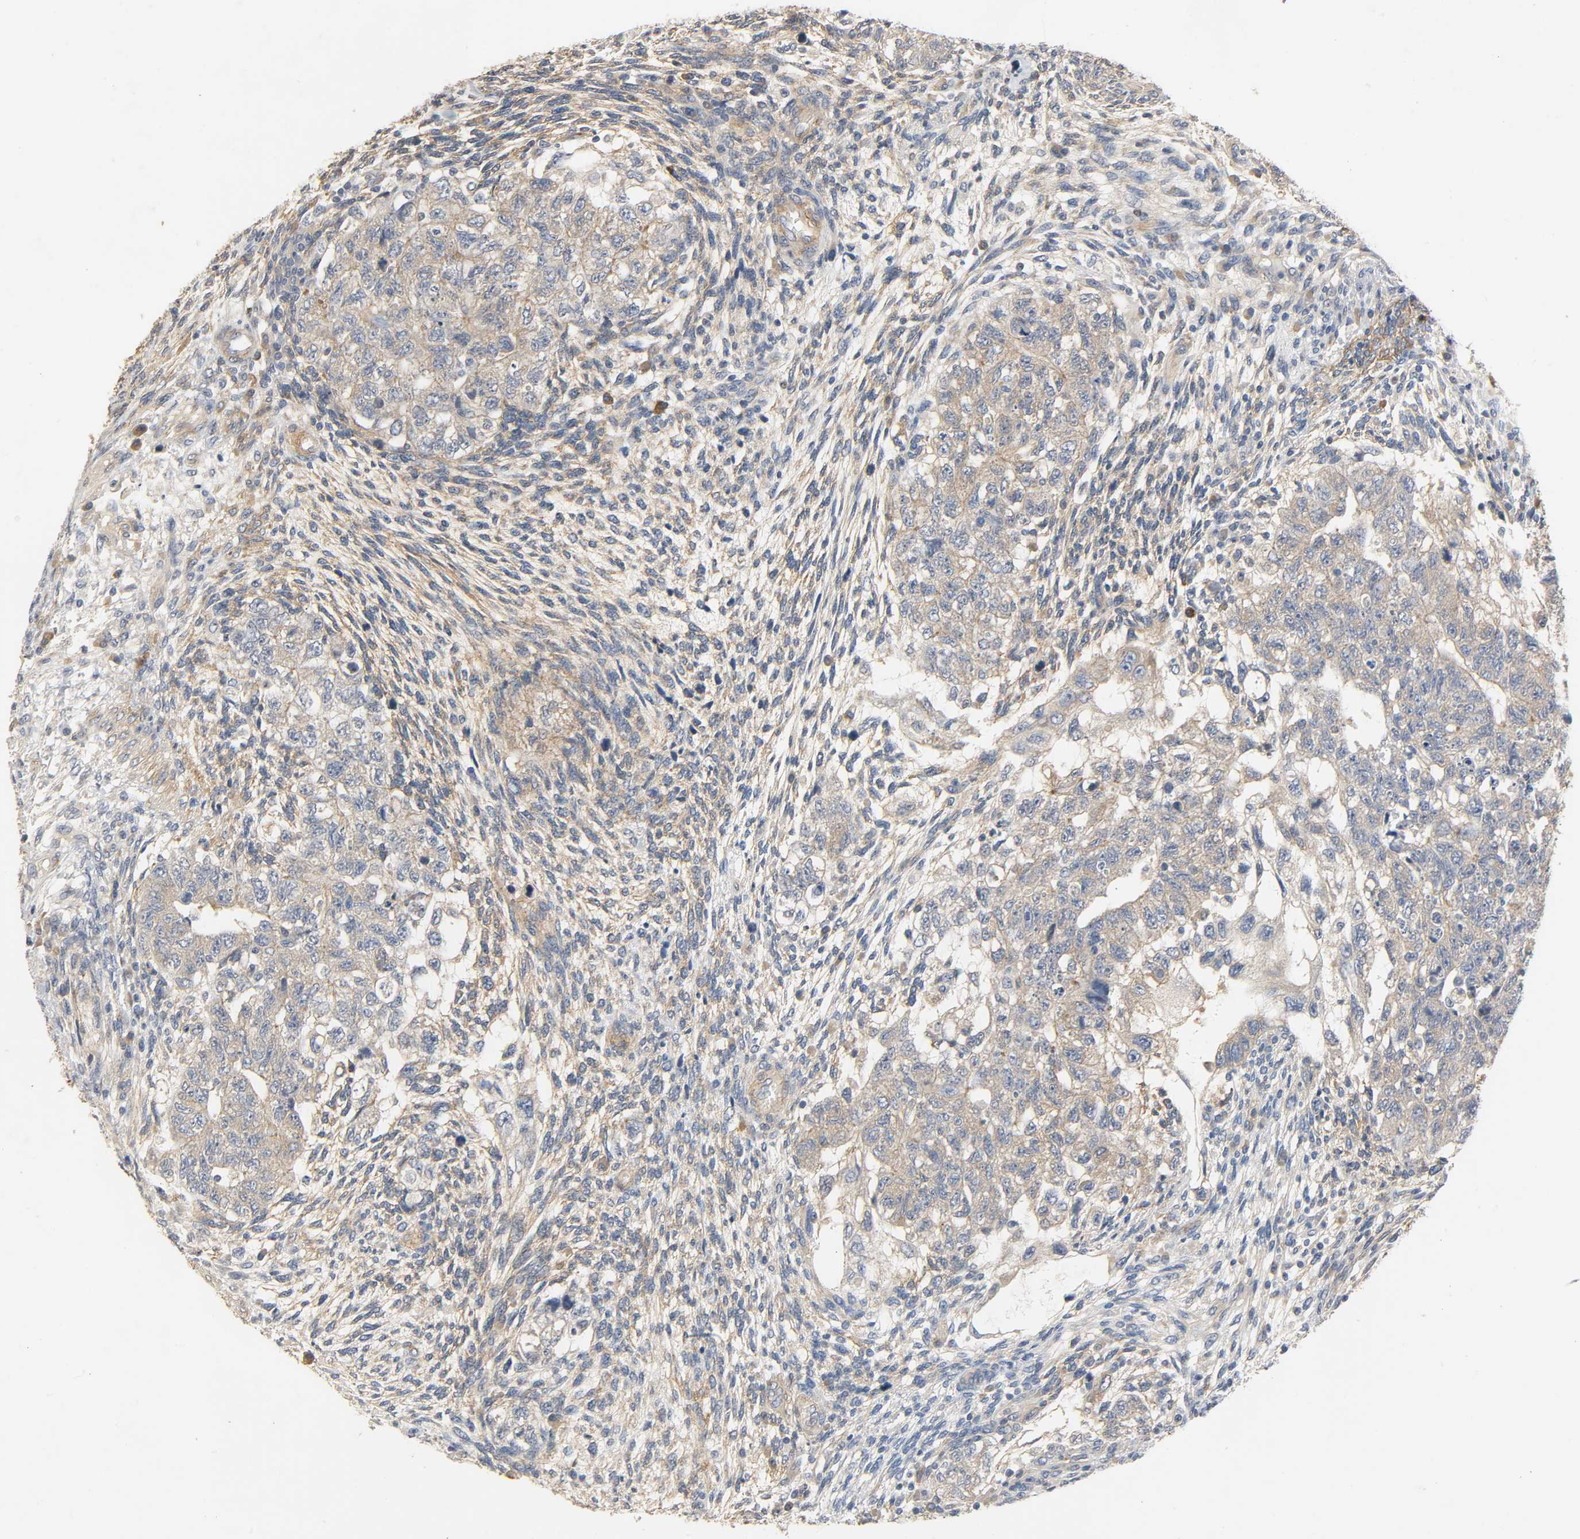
{"staining": {"intensity": "moderate", "quantity": ">75%", "location": "cytoplasmic/membranous"}, "tissue": "testis cancer", "cell_type": "Tumor cells", "image_type": "cancer", "snomed": [{"axis": "morphology", "description": "Normal tissue, NOS"}, {"axis": "morphology", "description": "Carcinoma, Embryonal, NOS"}, {"axis": "topography", "description": "Testis"}], "caption": "Moderate cytoplasmic/membranous protein expression is identified in approximately >75% of tumor cells in testis cancer (embryonal carcinoma).", "gene": "ARPC1A", "patient": {"sex": "male", "age": 36}}